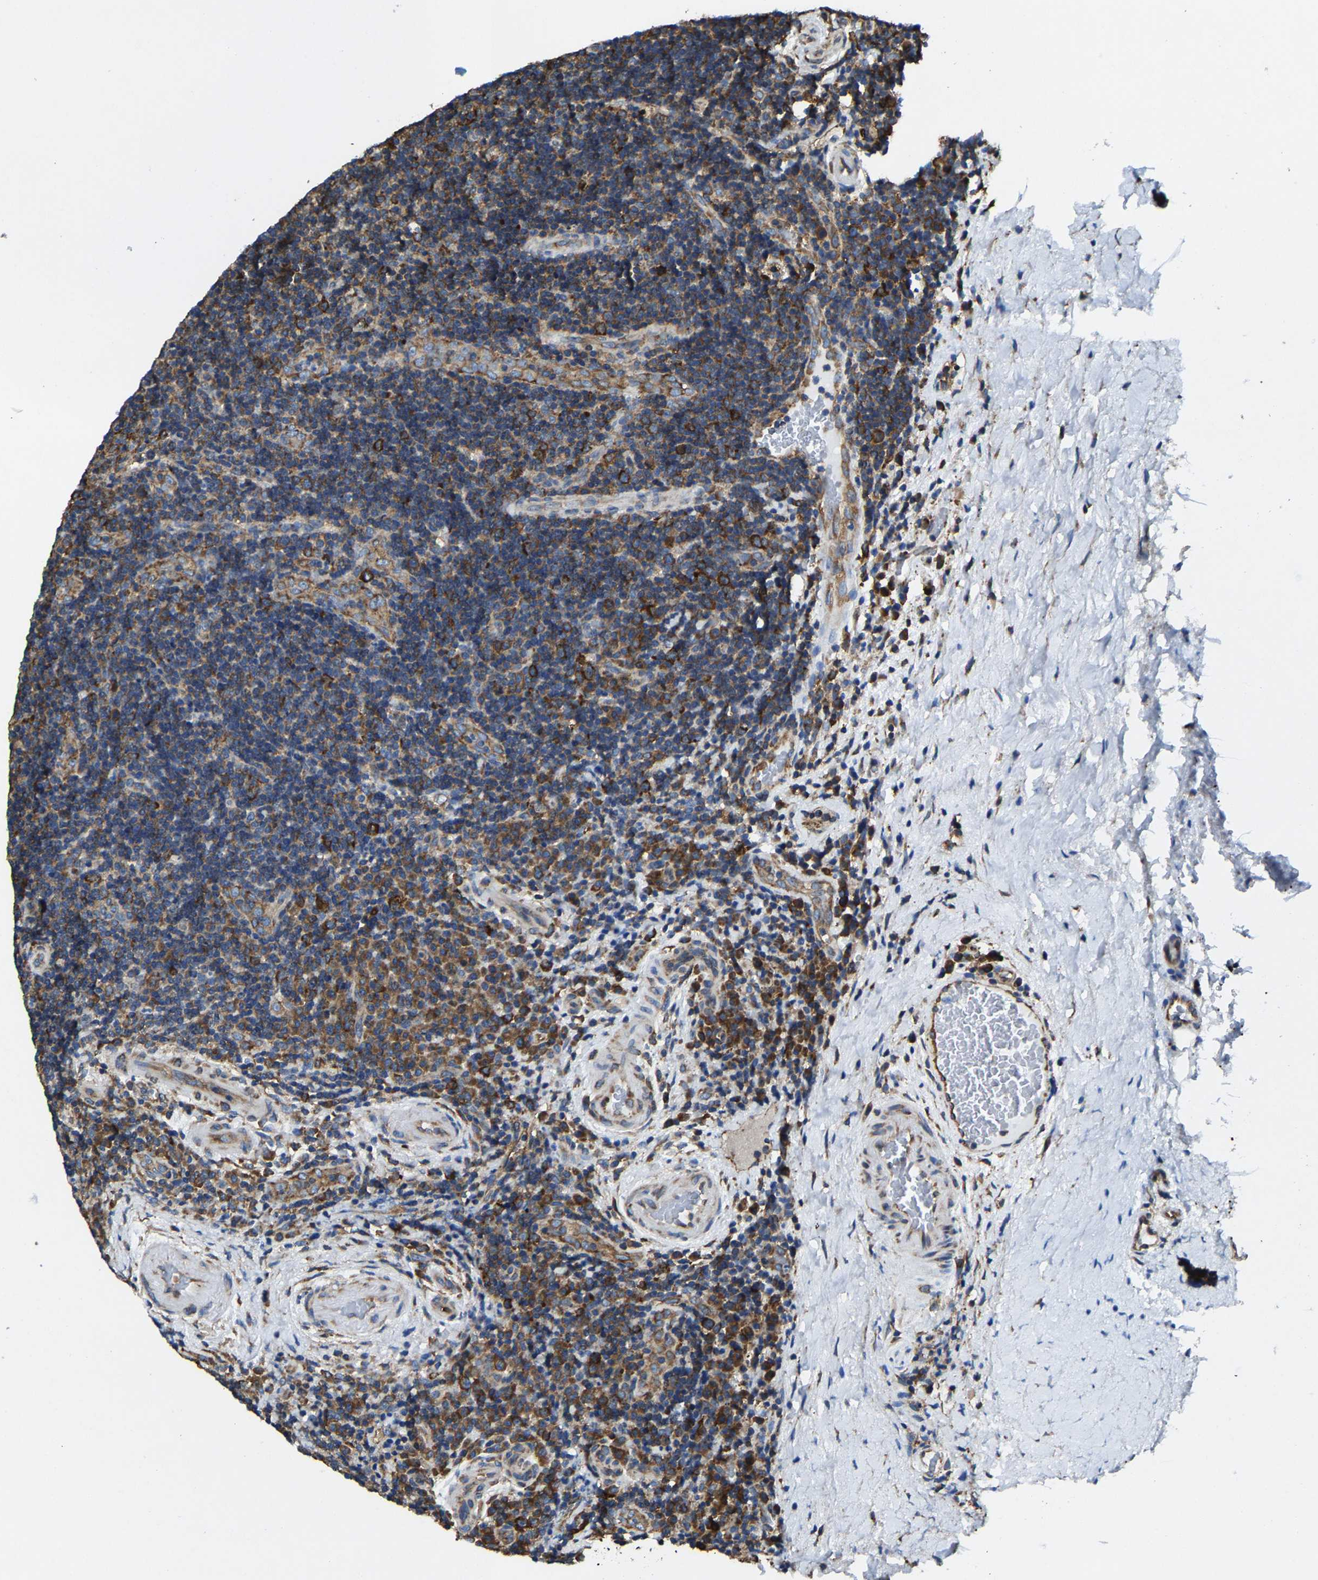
{"staining": {"intensity": "strong", "quantity": "25%-75%", "location": "cytoplasmic/membranous"}, "tissue": "lymphoma", "cell_type": "Tumor cells", "image_type": "cancer", "snomed": [{"axis": "morphology", "description": "Malignant lymphoma, non-Hodgkin's type, High grade"}, {"axis": "topography", "description": "Tonsil"}], "caption": "High-magnification brightfield microscopy of high-grade malignant lymphoma, non-Hodgkin's type stained with DAB (3,3'-diaminobenzidine) (brown) and counterstained with hematoxylin (blue). tumor cells exhibit strong cytoplasmic/membranous expression is seen in about25%-75% of cells. Nuclei are stained in blue.", "gene": "G3BP2", "patient": {"sex": "female", "age": 36}}